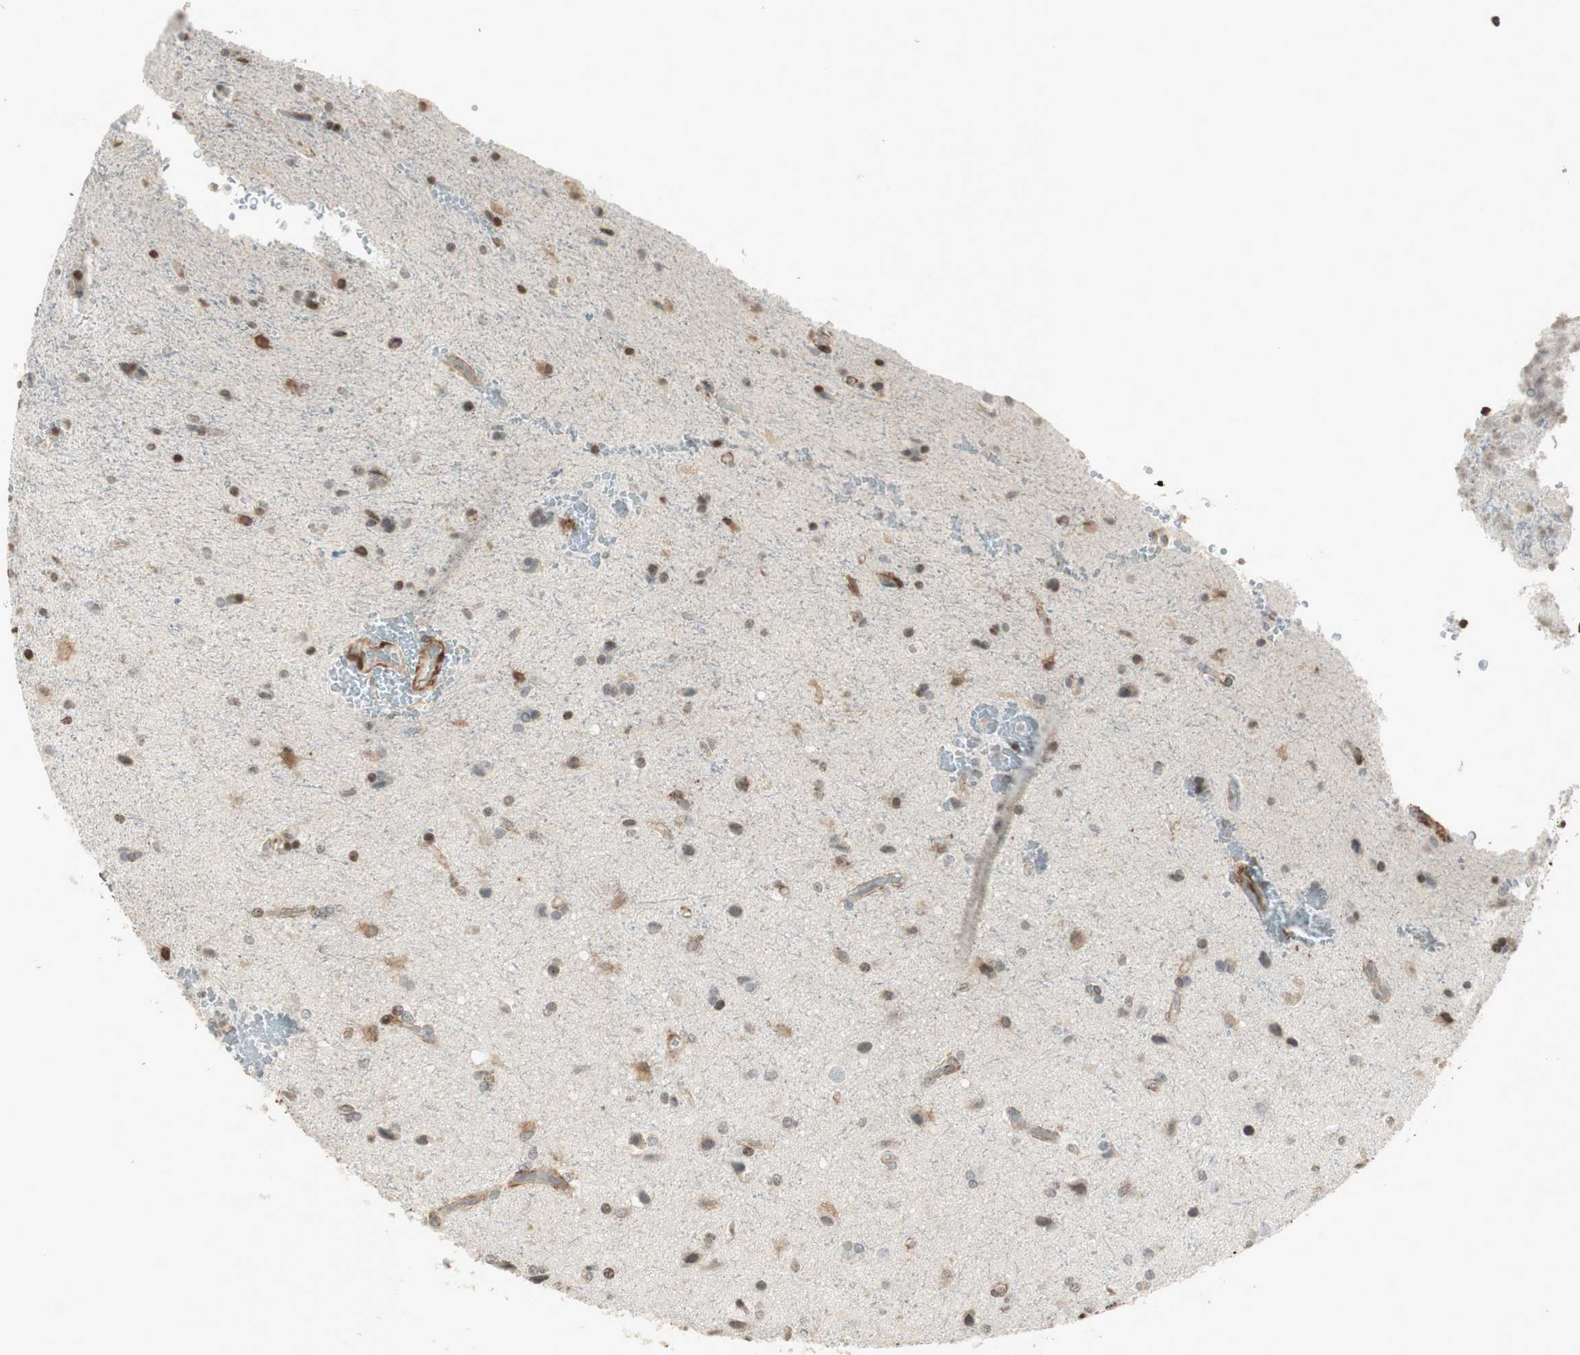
{"staining": {"intensity": "weak", "quantity": "<25%", "location": "nuclear"}, "tissue": "glioma", "cell_type": "Tumor cells", "image_type": "cancer", "snomed": [{"axis": "morphology", "description": "Glioma, malignant, High grade"}, {"axis": "topography", "description": "Brain"}], "caption": "Immunohistochemistry histopathology image of human glioma stained for a protein (brown), which demonstrates no positivity in tumor cells. Brightfield microscopy of immunohistochemistry stained with DAB (brown) and hematoxylin (blue), captured at high magnification.", "gene": "PRKG1", "patient": {"sex": "male", "age": 71}}